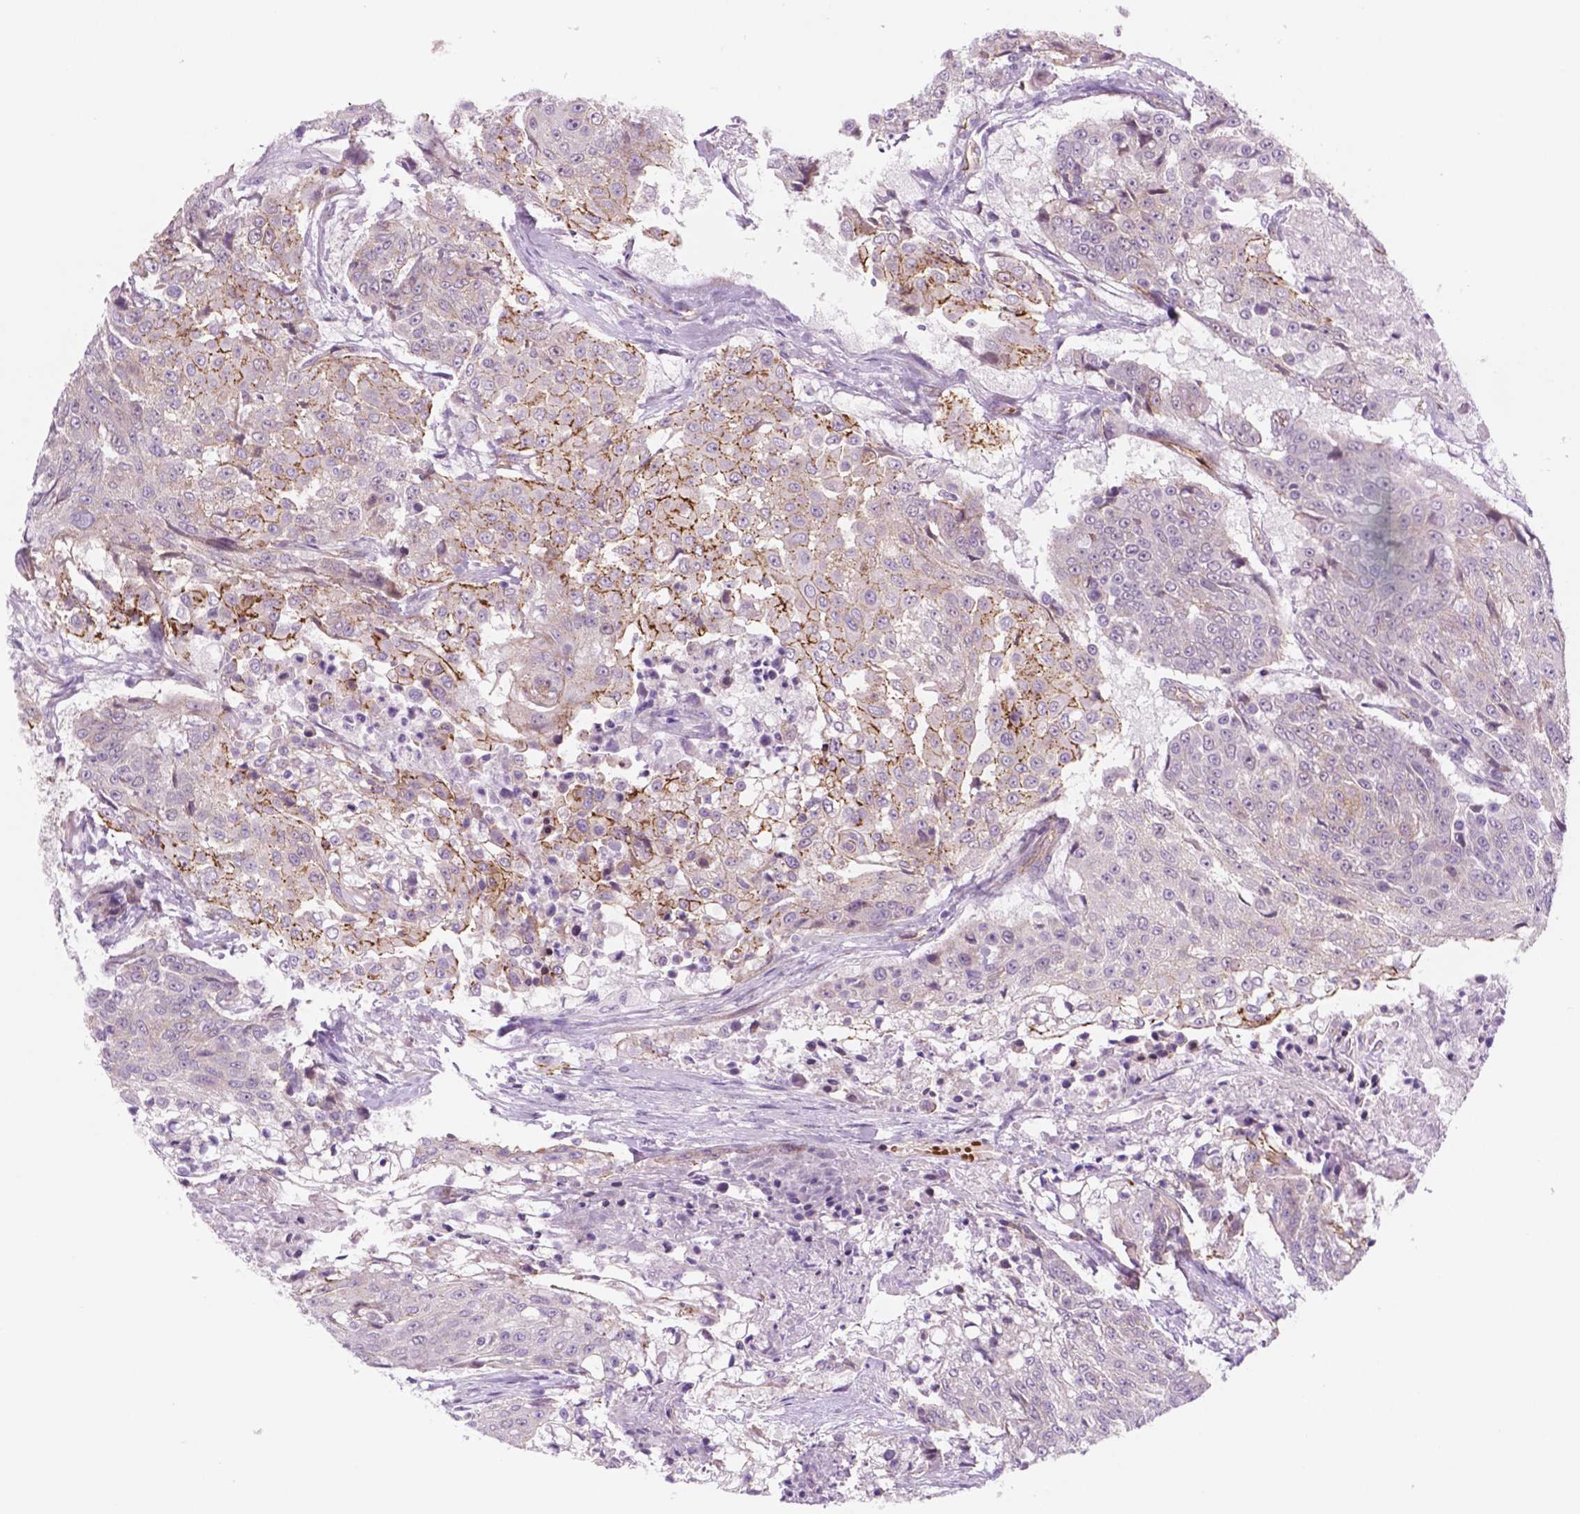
{"staining": {"intensity": "moderate", "quantity": "25%-75%", "location": "cytoplasmic/membranous"}, "tissue": "urothelial cancer", "cell_type": "Tumor cells", "image_type": "cancer", "snomed": [{"axis": "morphology", "description": "Urothelial carcinoma, High grade"}, {"axis": "topography", "description": "Urinary bladder"}], "caption": "Urothelial carcinoma (high-grade) tissue reveals moderate cytoplasmic/membranous expression in about 25%-75% of tumor cells, visualized by immunohistochemistry. (IHC, brightfield microscopy, high magnification).", "gene": "RND3", "patient": {"sex": "female", "age": 63}}